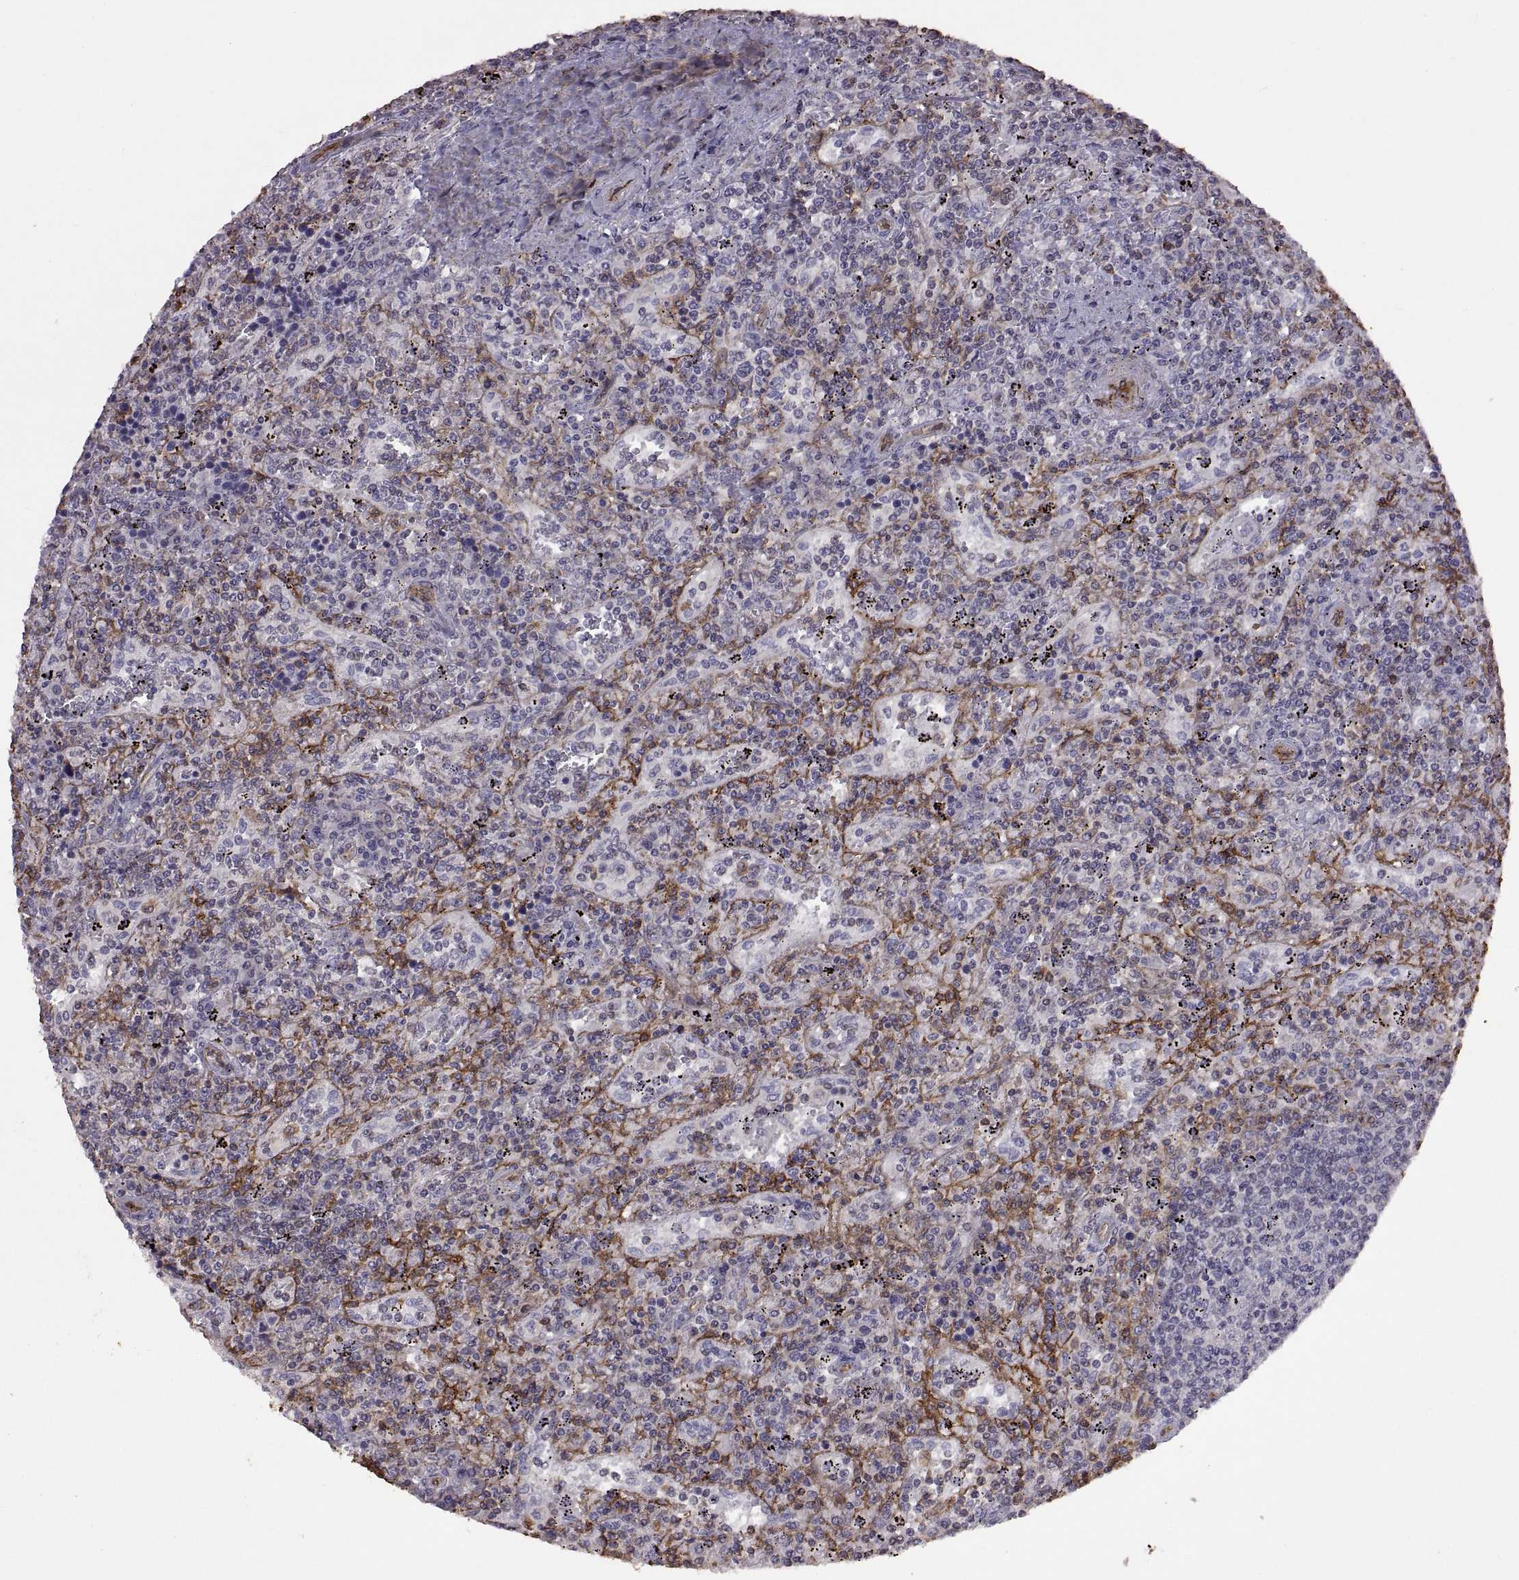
{"staining": {"intensity": "negative", "quantity": "none", "location": "none"}, "tissue": "lymphoma", "cell_type": "Tumor cells", "image_type": "cancer", "snomed": [{"axis": "morphology", "description": "Malignant lymphoma, non-Hodgkin's type, Low grade"}, {"axis": "topography", "description": "Spleen"}], "caption": "A high-resolution image shows IHC staining of malignant lymphoma, non-Hodgkin's type (low-grade), which exhibits no significant expression in tumor cells. Brightfield microscopy of immunohistochemistry (IHC) stained with DAB (3,3'-diaminobenzidine) (brown) and hematoxylin (blue), captured at high magnification.", "gene": "S100A10", "patient": {"sex": "male", "age": 62}}